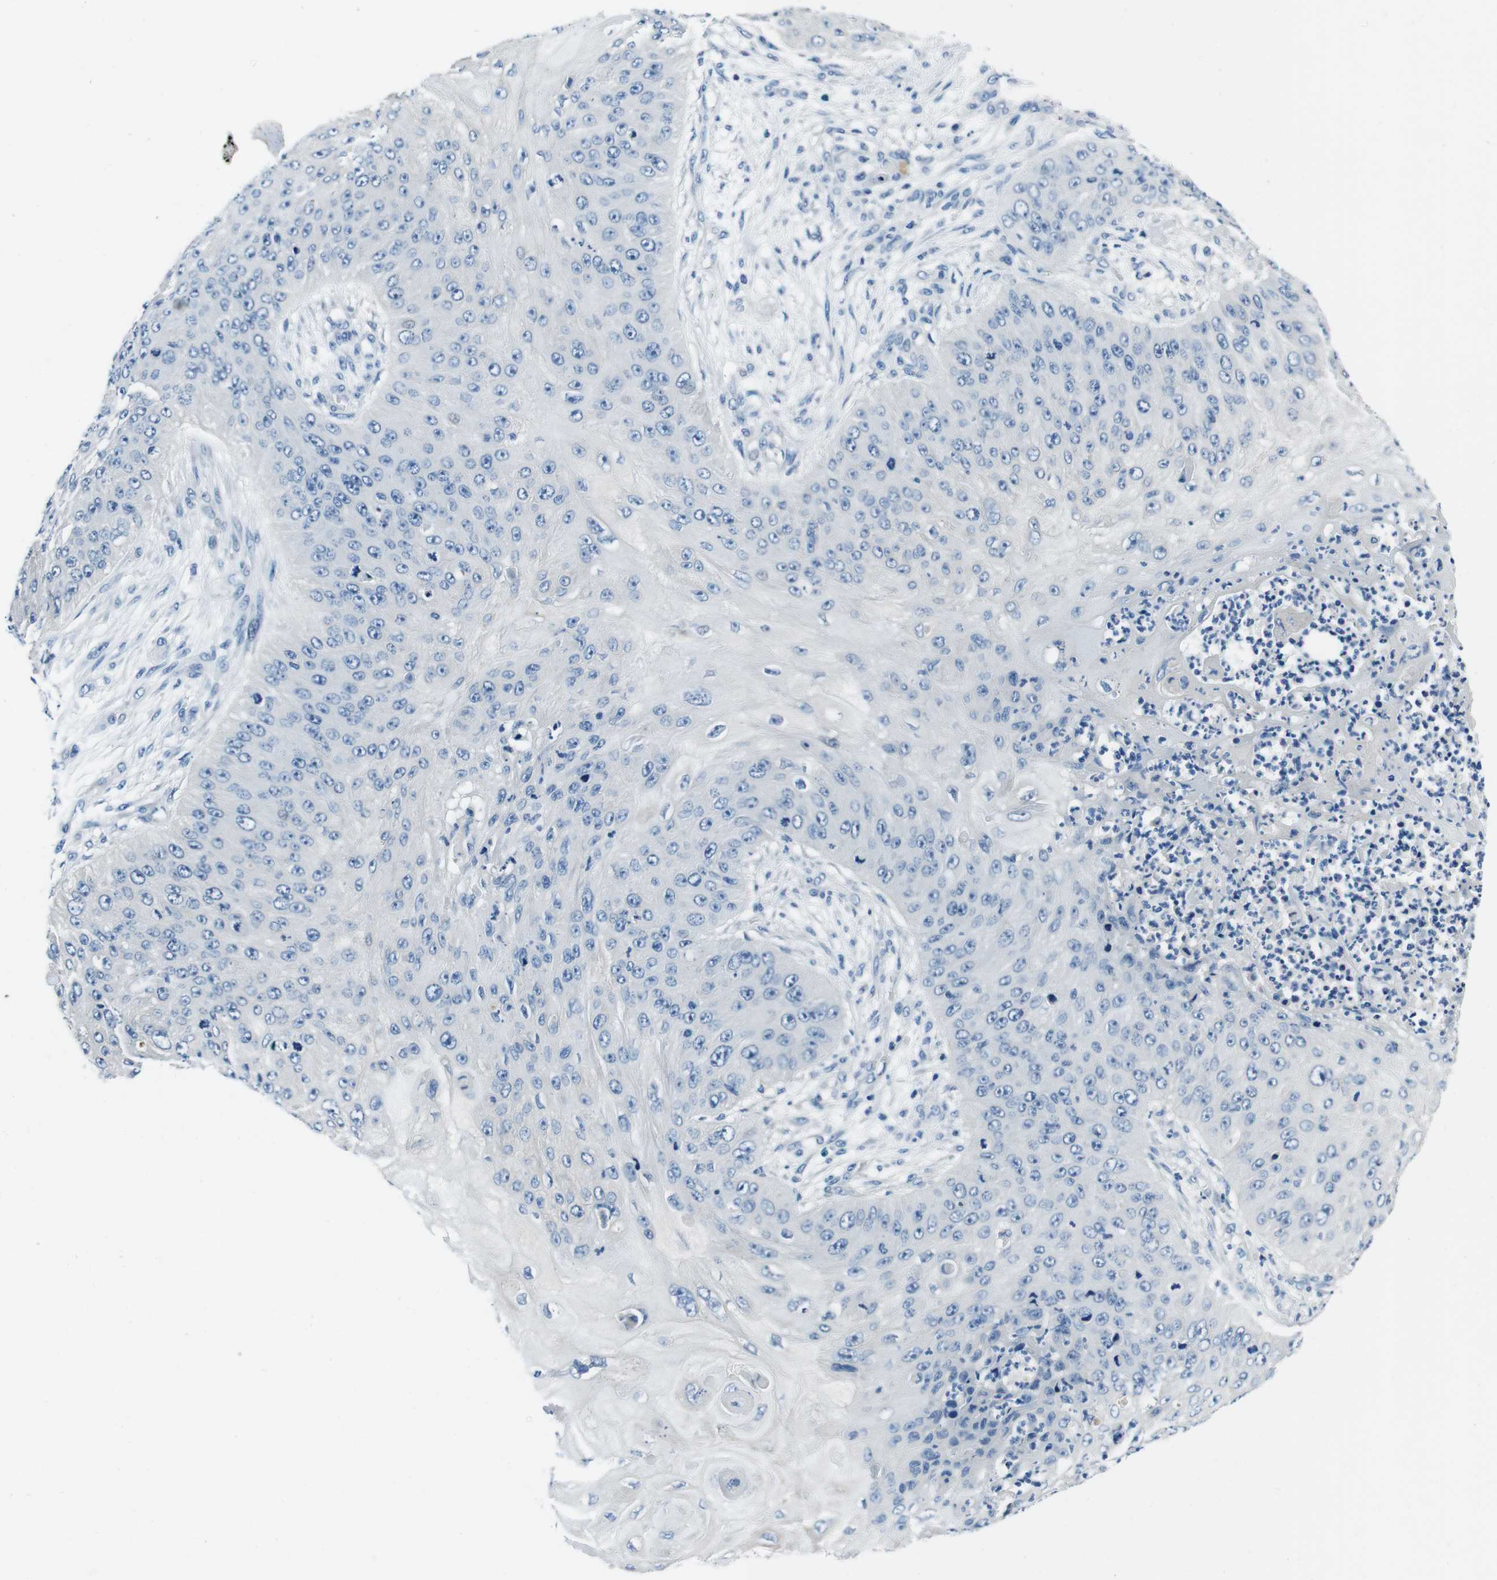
{"staining": {"intensity": "negative", "quantity": "none", "location": "none"}, "tissue": "skin cancer", "cell_type": "Tumor cells", "image_type": "cancer", "snomed": [{"axis": "morphology", "description": "Squamous cell carcinoma, NOS"}, {"axis": "topography", "description": "Skin"}], "caption": "Immunohistochemistry (IHC) of skin cancer demonstrates no positivity in tumor cells.", "gene": "CASQ1", "patient": {"sex": "female", "age": 80}}